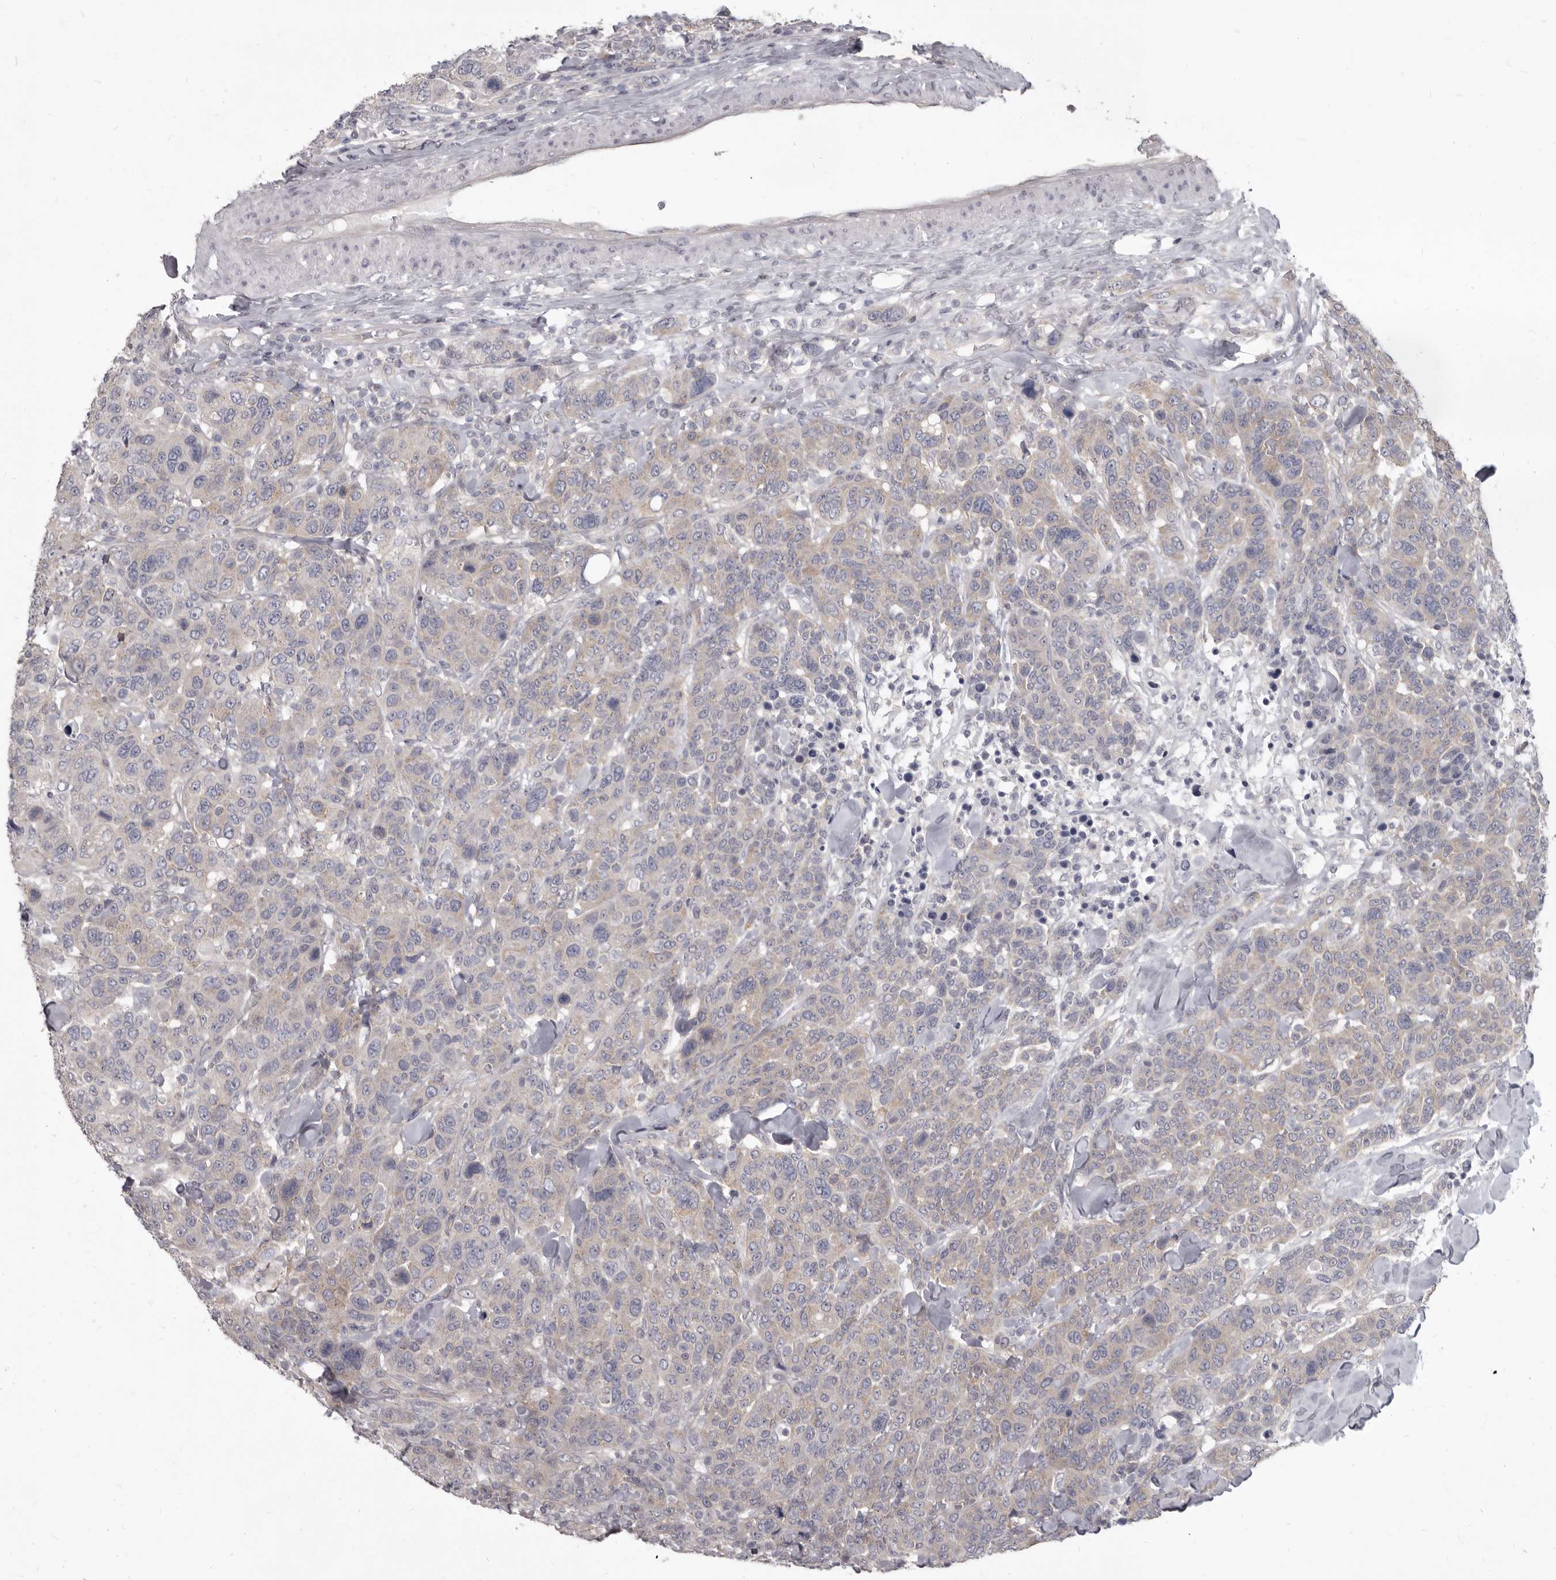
{"staining": {"intensity": "weak", "quantity": "<25%", "location": "cytoplasmic/membranous"}, "tissue": "breast cancer", "cell_type": "Tumor cells", "image_type": "cancer", "snomed": [{"axis": "morphology", "description": "Duct carcinoma"}, {"axis": "topography", "description": "Breast"}], "caption": "Photomicrograph shows no protein positivity in tumor cells of intraductal carcinoma (breast) tissue.", "gene": "GSK3B", "patient": {"sex": "female", "age": 37}}